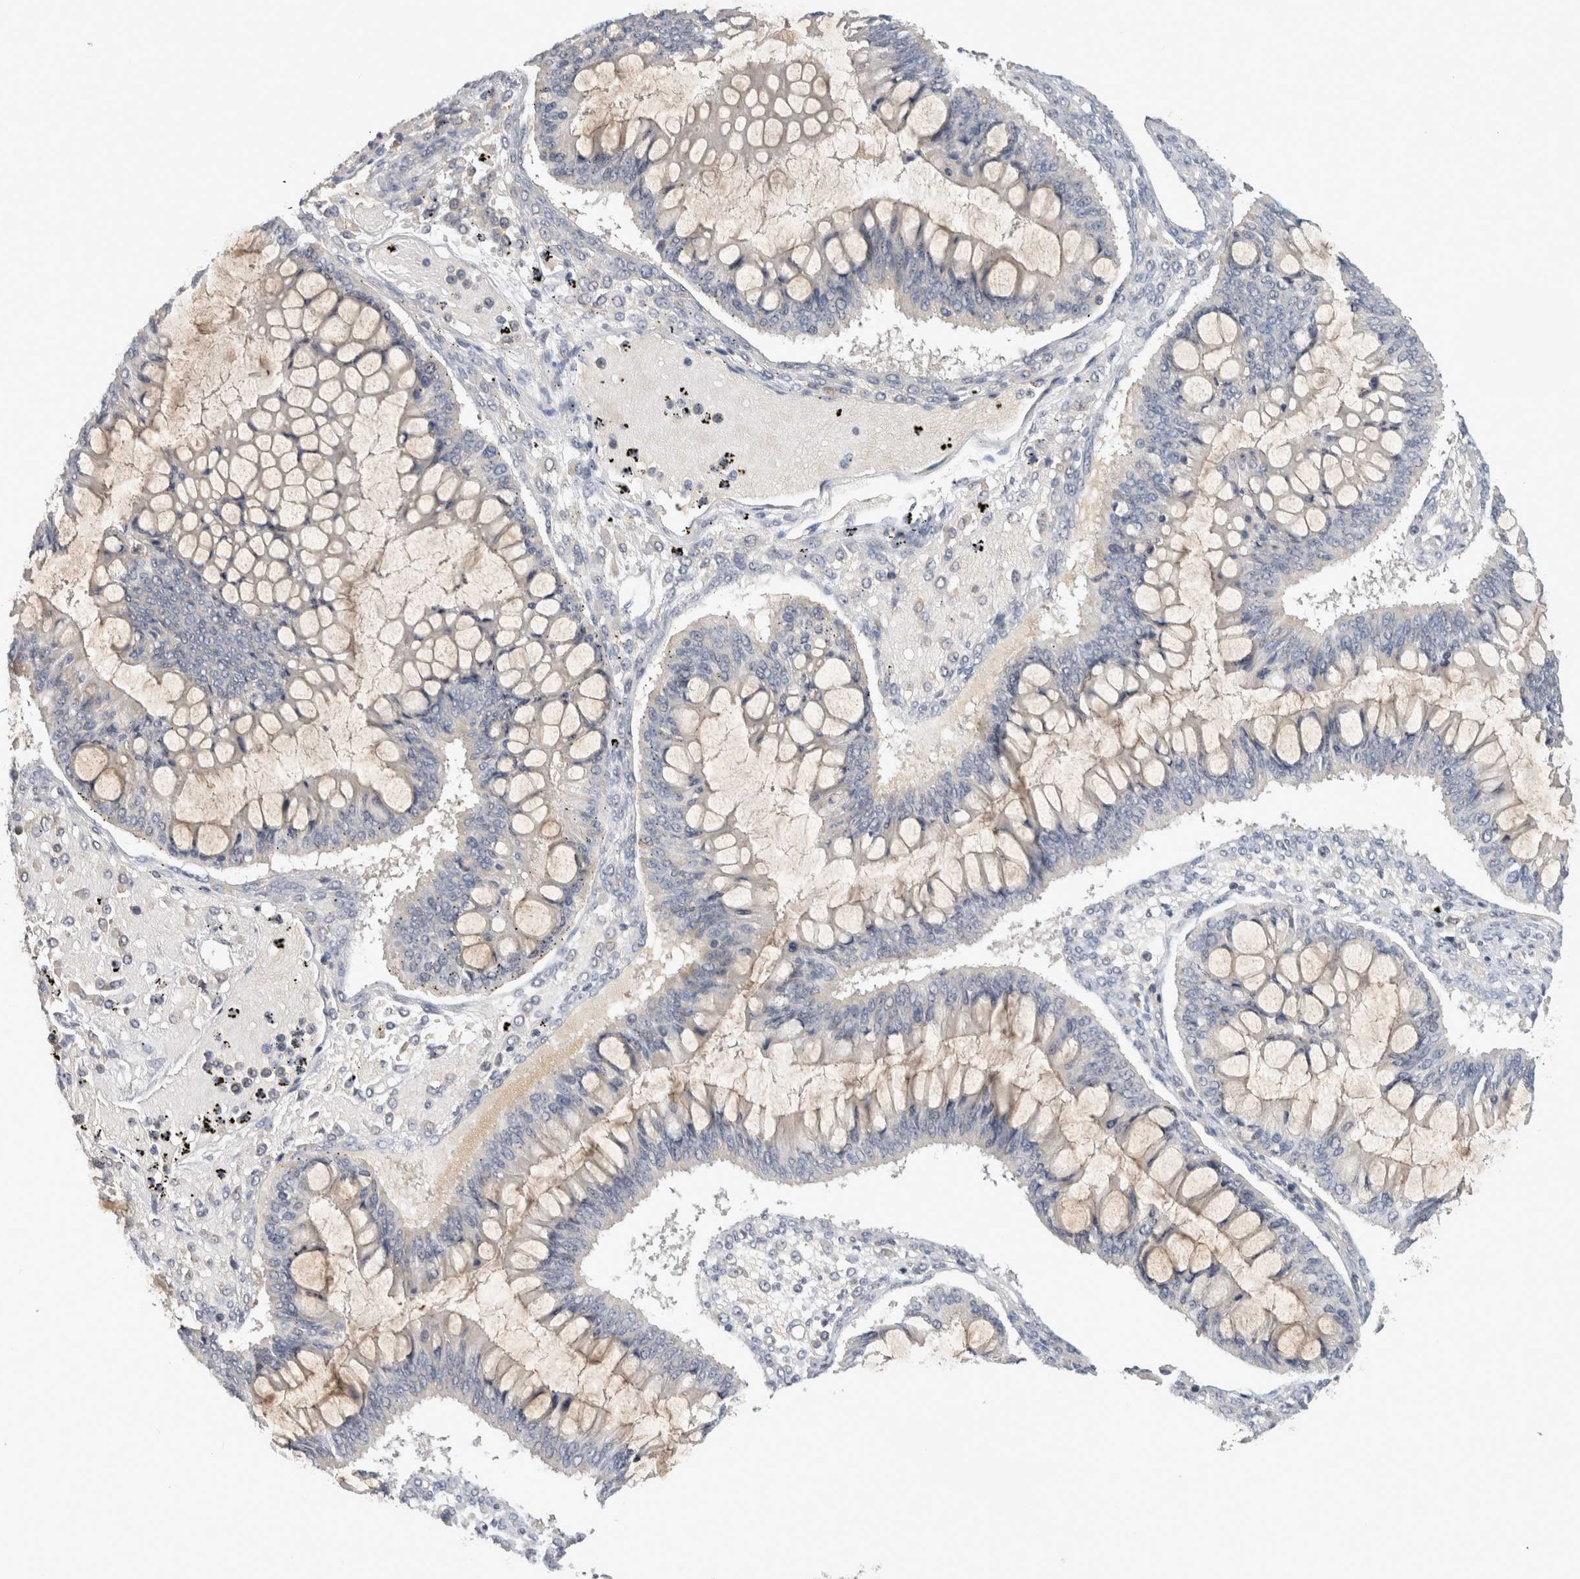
{"staining": {"intensity": "negative", "quantity": "none", "location": "none"}, "tissue": "ovarian cancer", "cell_type": "Tumor cells", "image_type": "cancer", "snomed": [{"axis": "morphology", "description": "Cystadenocarcinoma, mucinous, NOS"}, {"axis": "topography", "description": "Ovary"}], "caption": "An immunohistochemistry histopathology image of mucinous cystadenocarcinoma (ovarian) is shown. There is no staining in tumor cells of mucinous cystadenocarcinoma (ovarian).", "gene": "APOL2", "patient": {"sex": "female", "age": 73}}